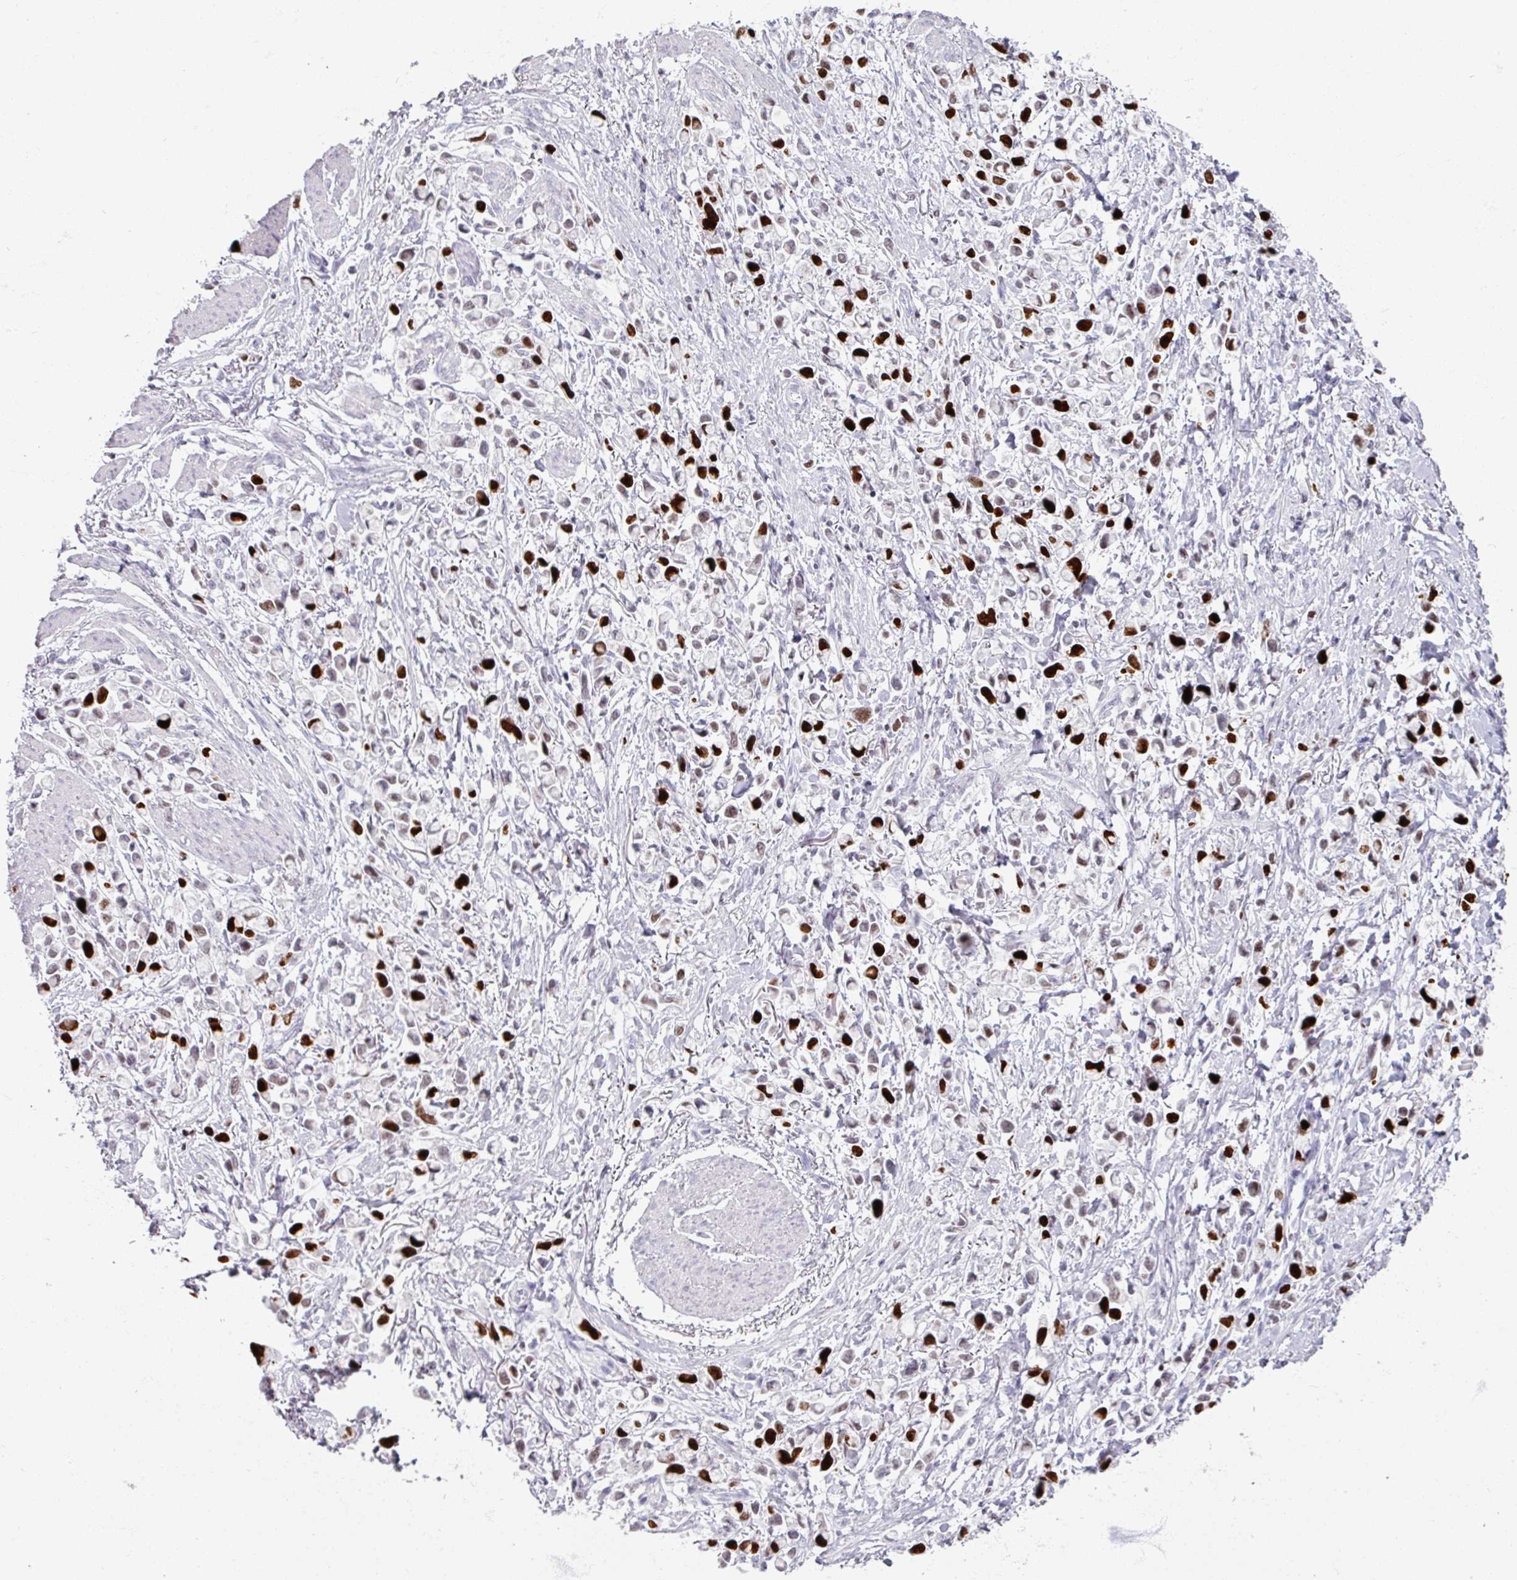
{"staining": {"intensity": "strong", "quantity": "25%-75%", "location": "nuclear"}, "tissue": "stomach cancer", "cell_type": "Tumor cells", "image_type": "cancer", "snomed": [{"axis": "morphology", "description": "Adenocarcinoma, NOS"}, {"axis": "topography", "description": "Stomach"}], "caption": "Immunohistochemical staining of stomach cancer displays strong nuclear protein positivity in about 25%-75% of tumor cells. (DAB (3,3'-diaminobenzidine) IHC with brightfield microscopy, high magnification).", "gene": "ATAD2", "patient": {"sex": "female", "age": 81}}